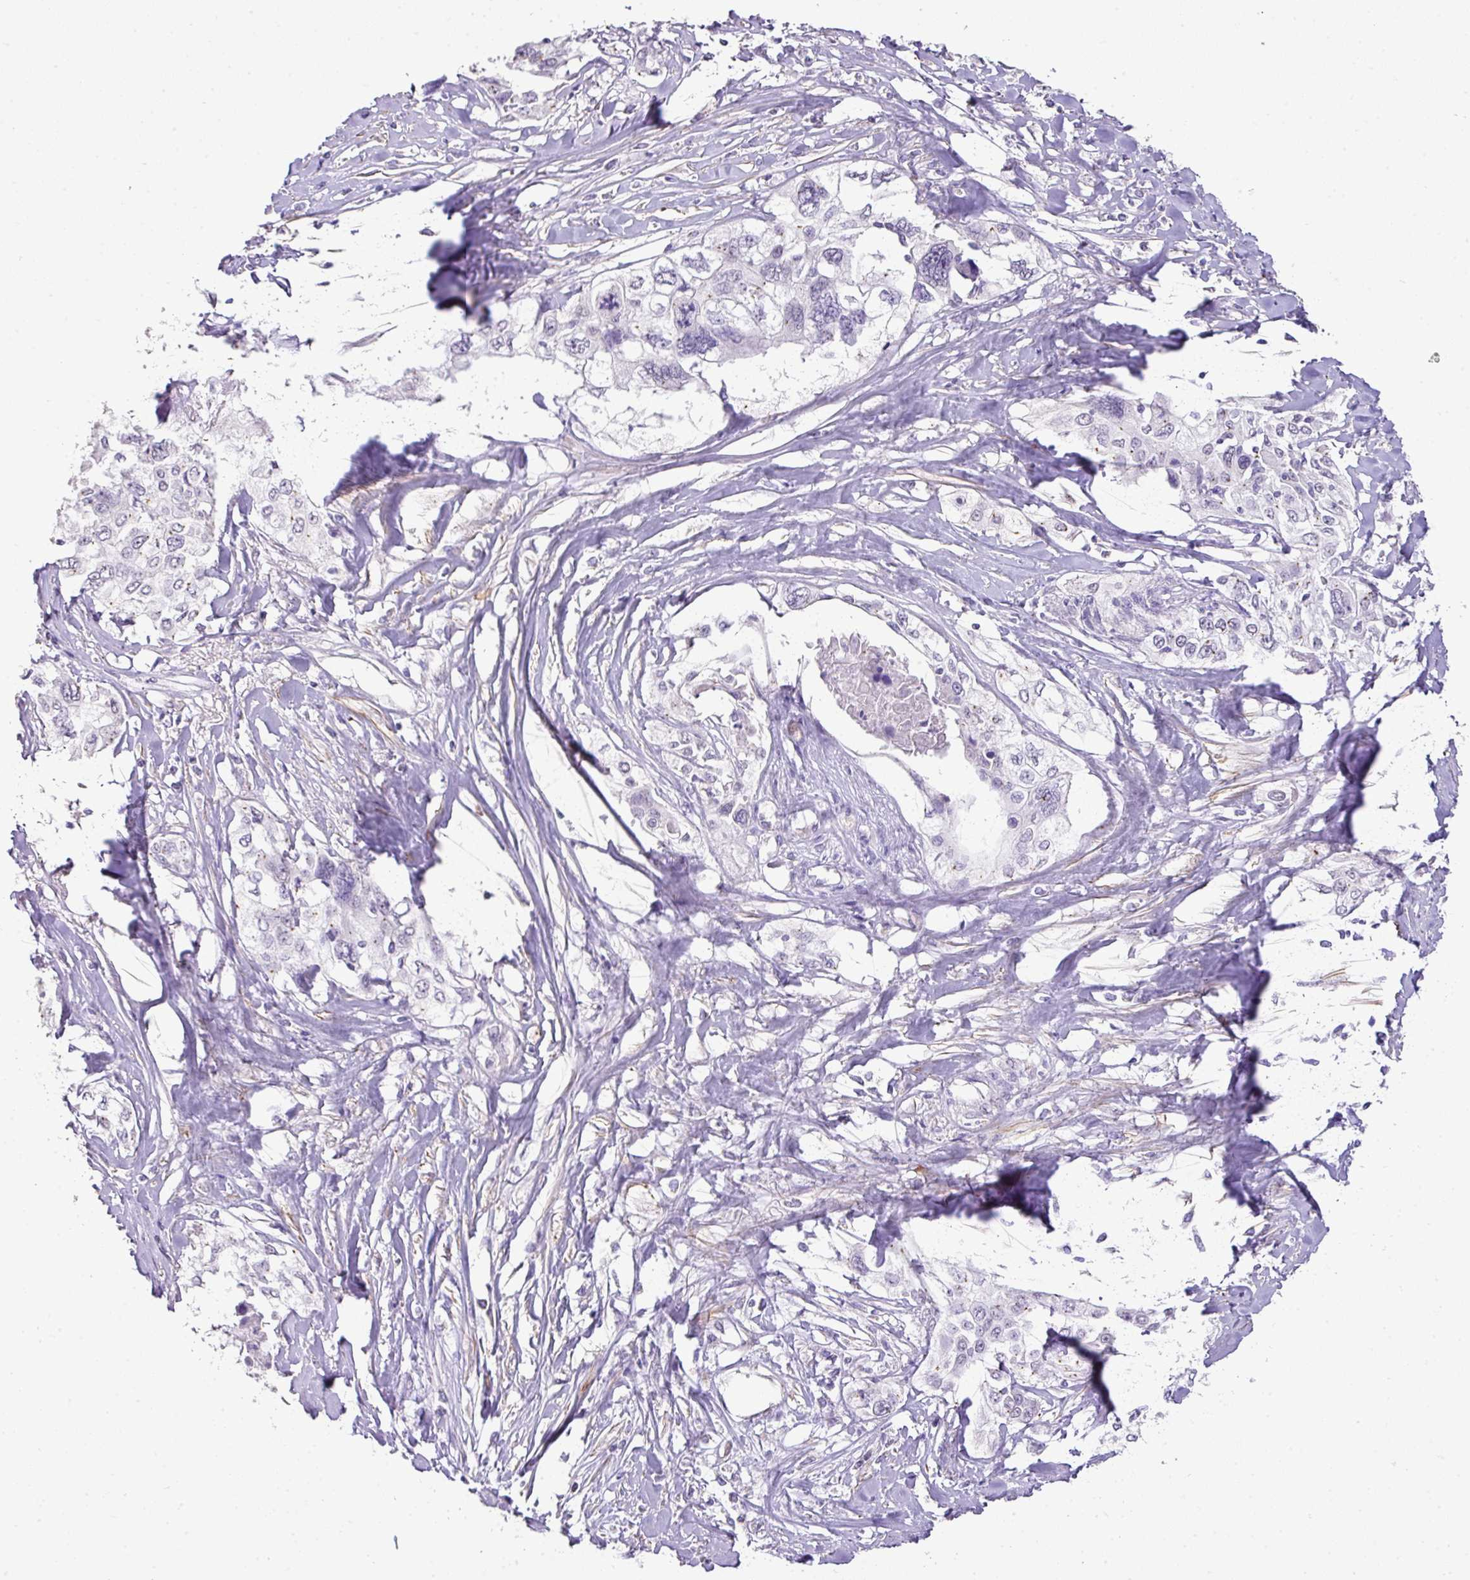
{"staining": {"intensity": "negative", "quantity": "none", "location": "none"}, "tissue": "cervical cancer", "cell_type": "Tumor cells", "image_type": "cancer", "snomed": [{"axis": "morphology", "description": "Squamous cell carcinoma, NOS"}, {"axis": "topography", "description": "Cervix"}], "caption": "Immunohistochemistry of human cervical cancer (squamous cell carcinoma) reveals no expression in tumor cells.", "gene": "DIP2A", "patient": {"sex": "female", "age": 31}}